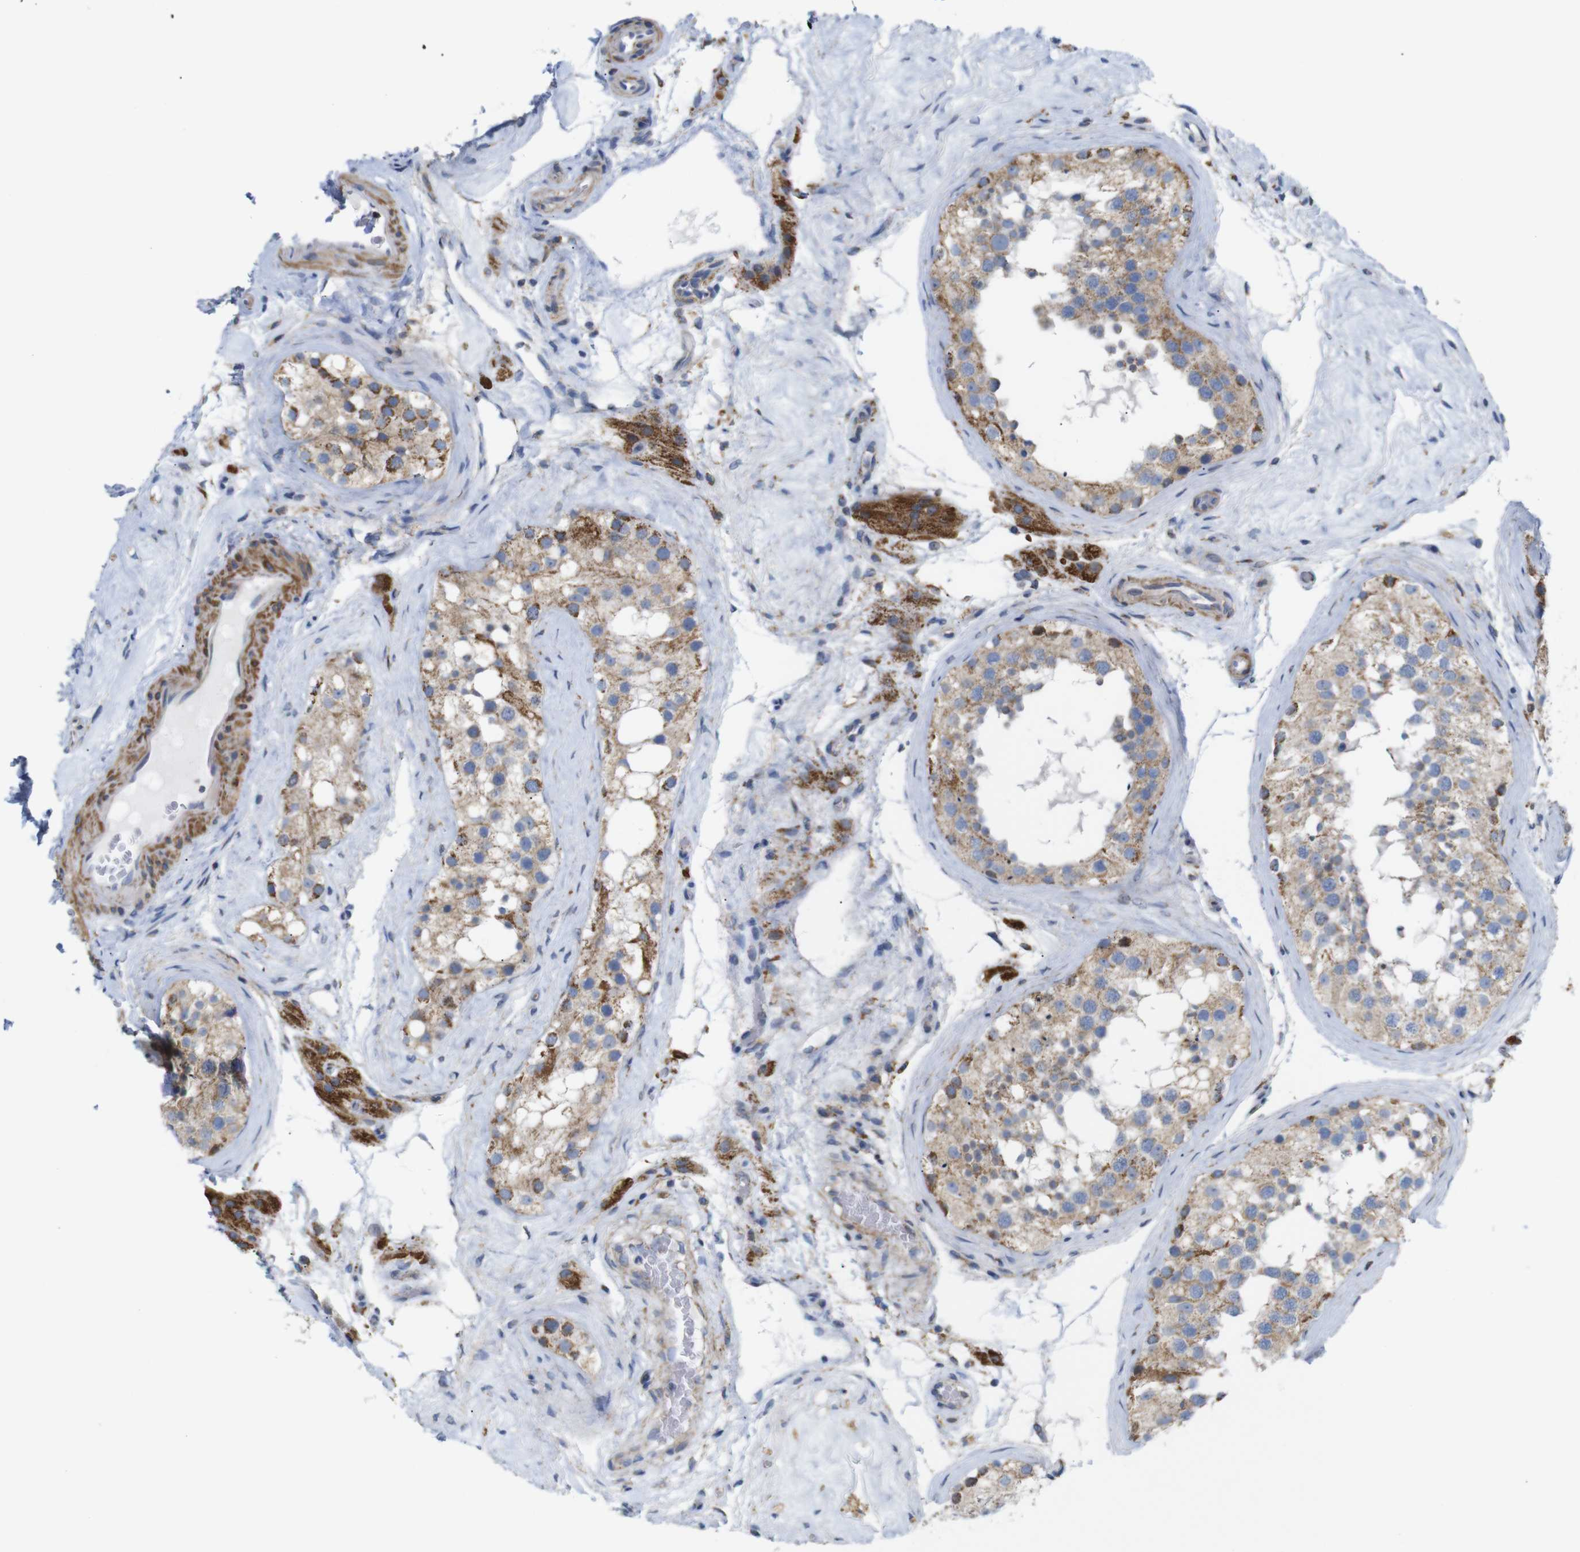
{"staining": {"intensity": "moderate", "quantity": ">75%", "location": "cytoplasmic/membranous"}, "tissue": "testis", "cell_type": "Cells in seminiferous ducts", "image_type": "normal", "snomed": [{"axis": "morphology", "description": "Normal tissue, NOS"}, {"axis": "morphology", "description": "Seminoma, NOS"}, {"axis": "topography", "description": "Testis"}], "caption": "The histopathology image reveals staining of benign testis, revealing moderate cytoplasmic/membranous protein expression (brown color) within cells in seminiferous ducts. (DAB = brown stain, brightfield microscopy at high magnification).", "gene": "FAM171B", "patient": {"sex": "male", "age": 71}}